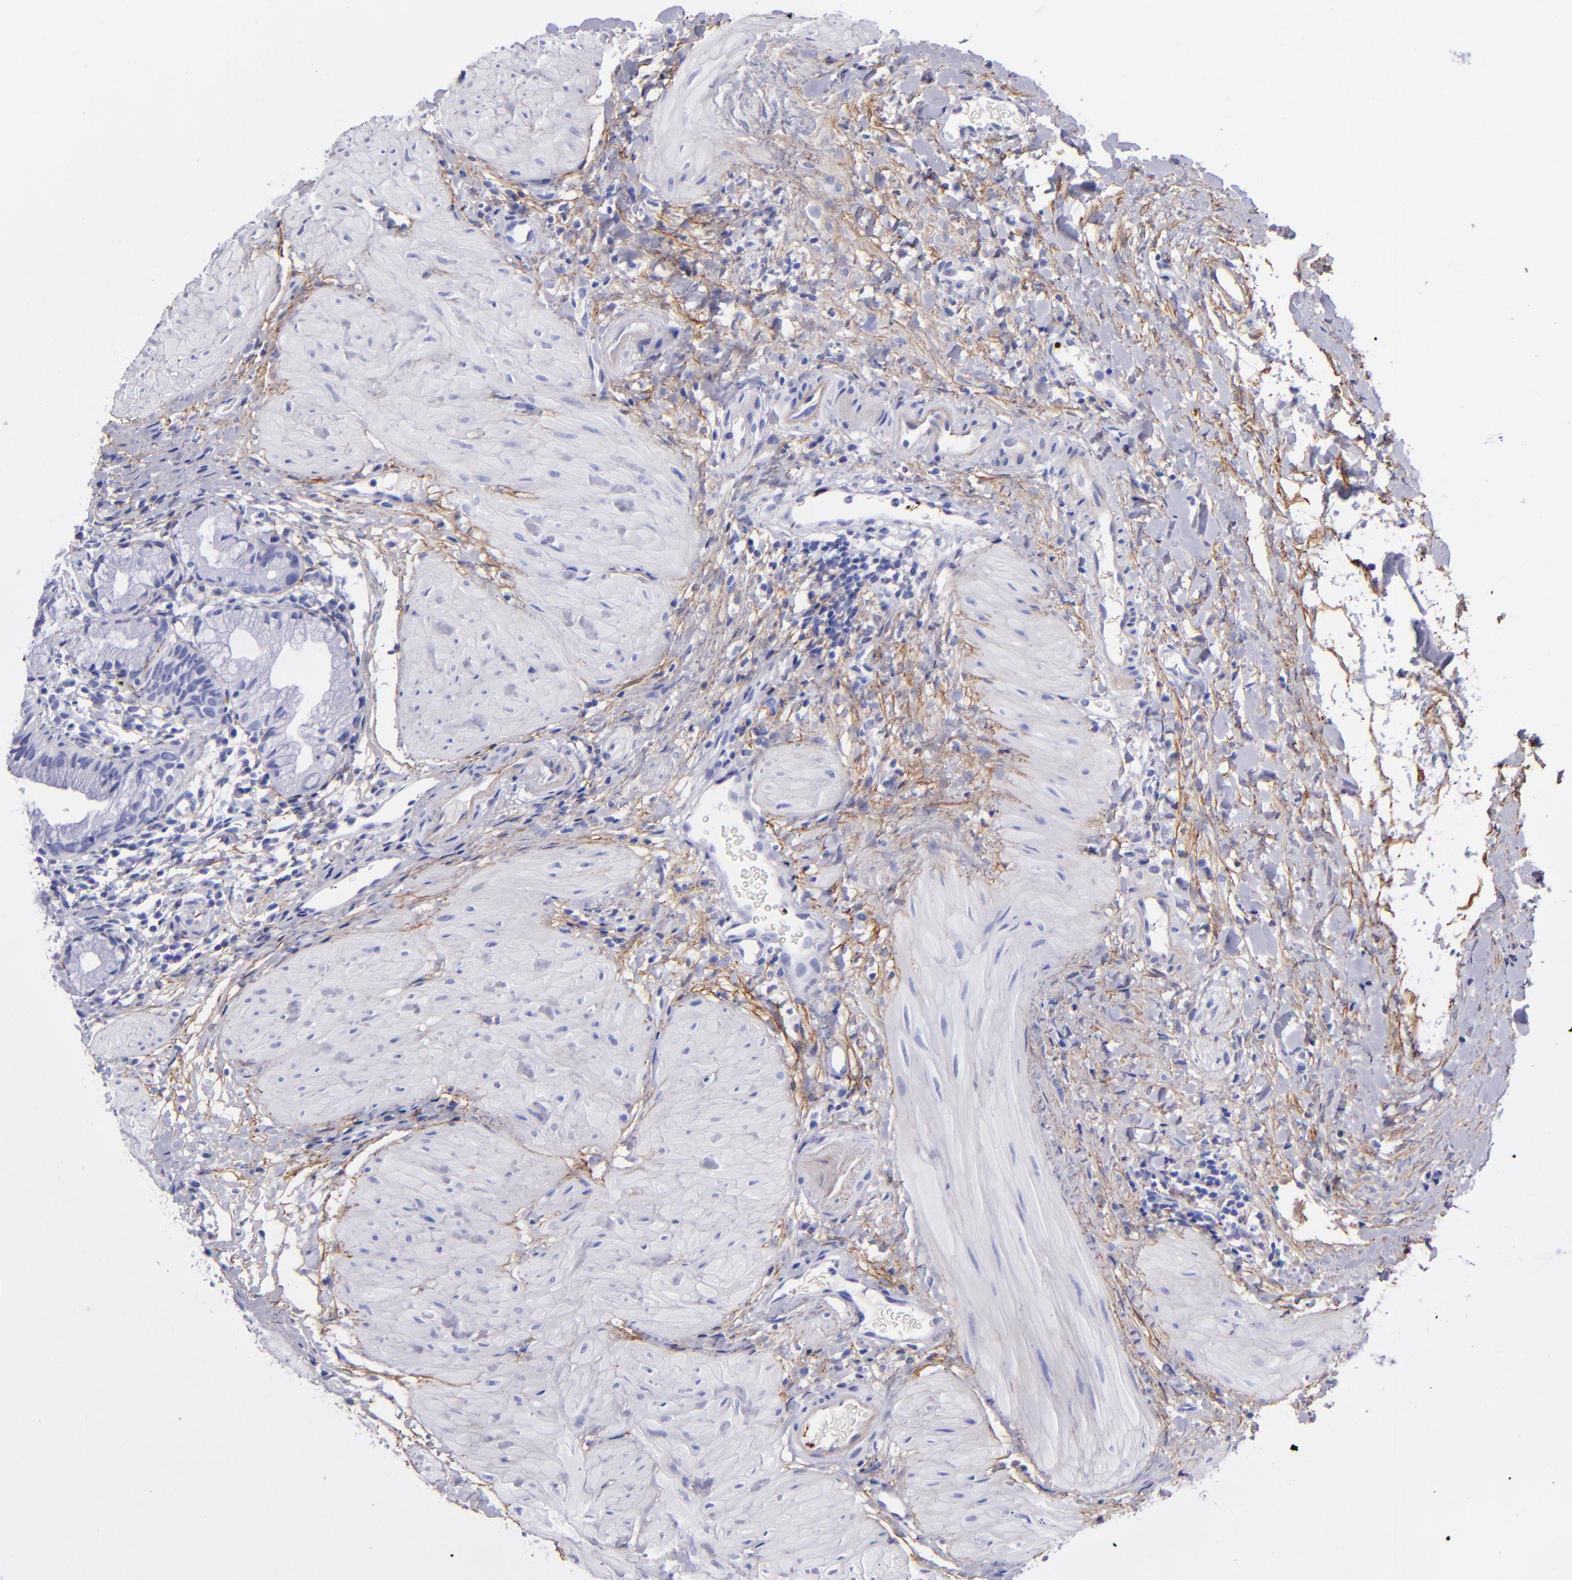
{"staining": {"intensity": "negative", "quantity": "none", "location": "none"}, "tissue": "gallbladder", "cell_type": "Glandular cells", "image_type": "normal", "snomed": [{"axis": "morphology", "description": "Normal tissue, NOS"}, {"axis": "morphology", "description": "Inflammation, NOS"}, {"axis": "topography", "description": "Gallbladder"}], "caption": "IHC image of normal gallbladder: gallbladder stained with DAB (3,3'-diaminobenzidine) shows no significant protein expression in glandular cells. (Brightfield microscopy of DAB immunohistochemistry at high magnification).", "gene": "EFCAB13", "patient": {"sex": "male", "age": 66}}